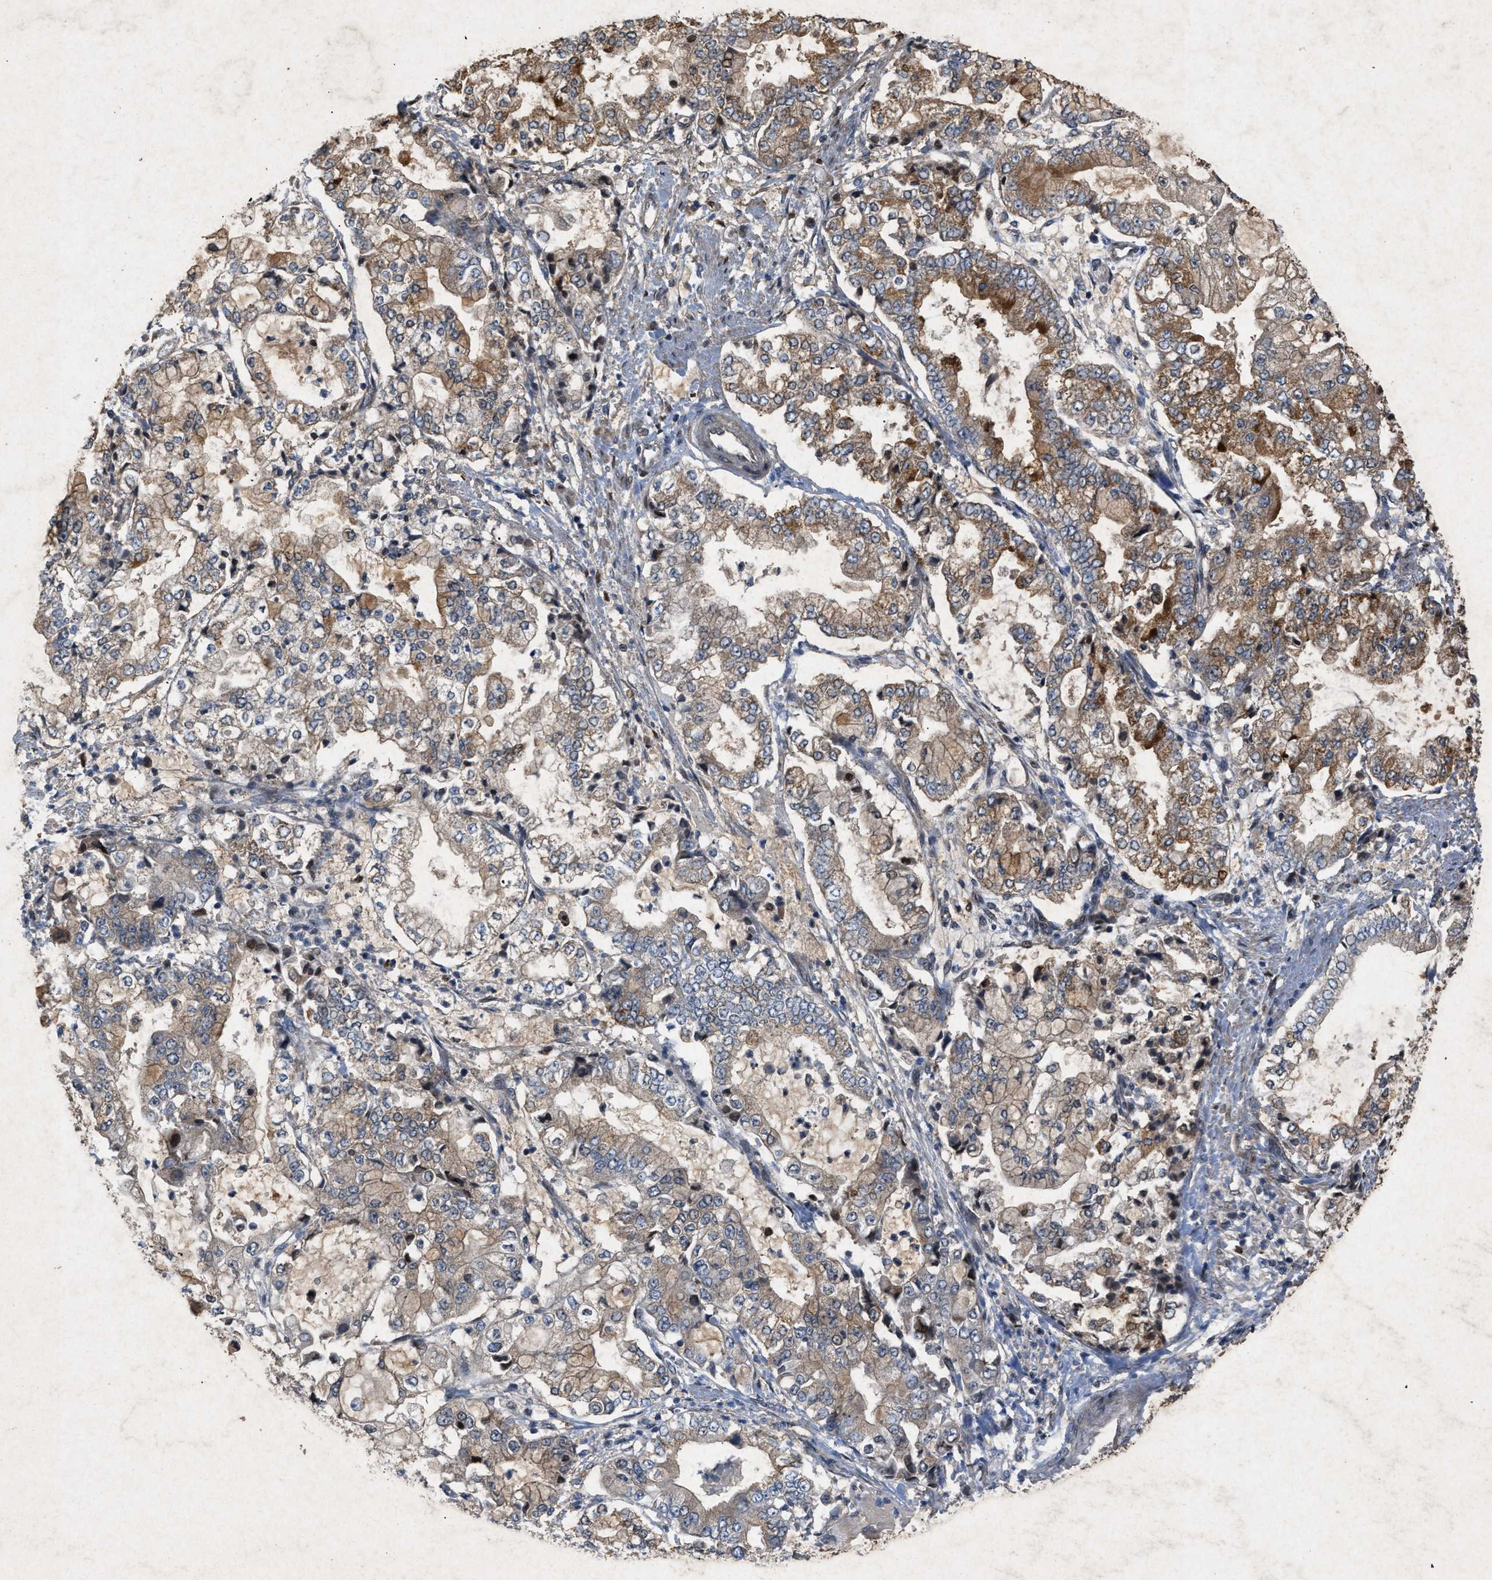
{"staining": {"intensity": "moderate", "quantity": ">75%", "location": "cytoplasmic/membranous"}, "tissue": "stomach cancer", "cell_type": "Tumor cells", "image_type": "cancer", "snomed": [{"axis": "morphology", "description": "Adenocarcinoma, NOS"}, {"axis": "topography", "description": "Stomach"}], "caption": "A micrograph of human stomach cancer (adenocarcinoma) stained for a protein exhibits moderate cytoplasmic/membranous brown staining in tumor cells.", "gene": "PRKG2", "patient": {"sex": "male", "age": 76}}